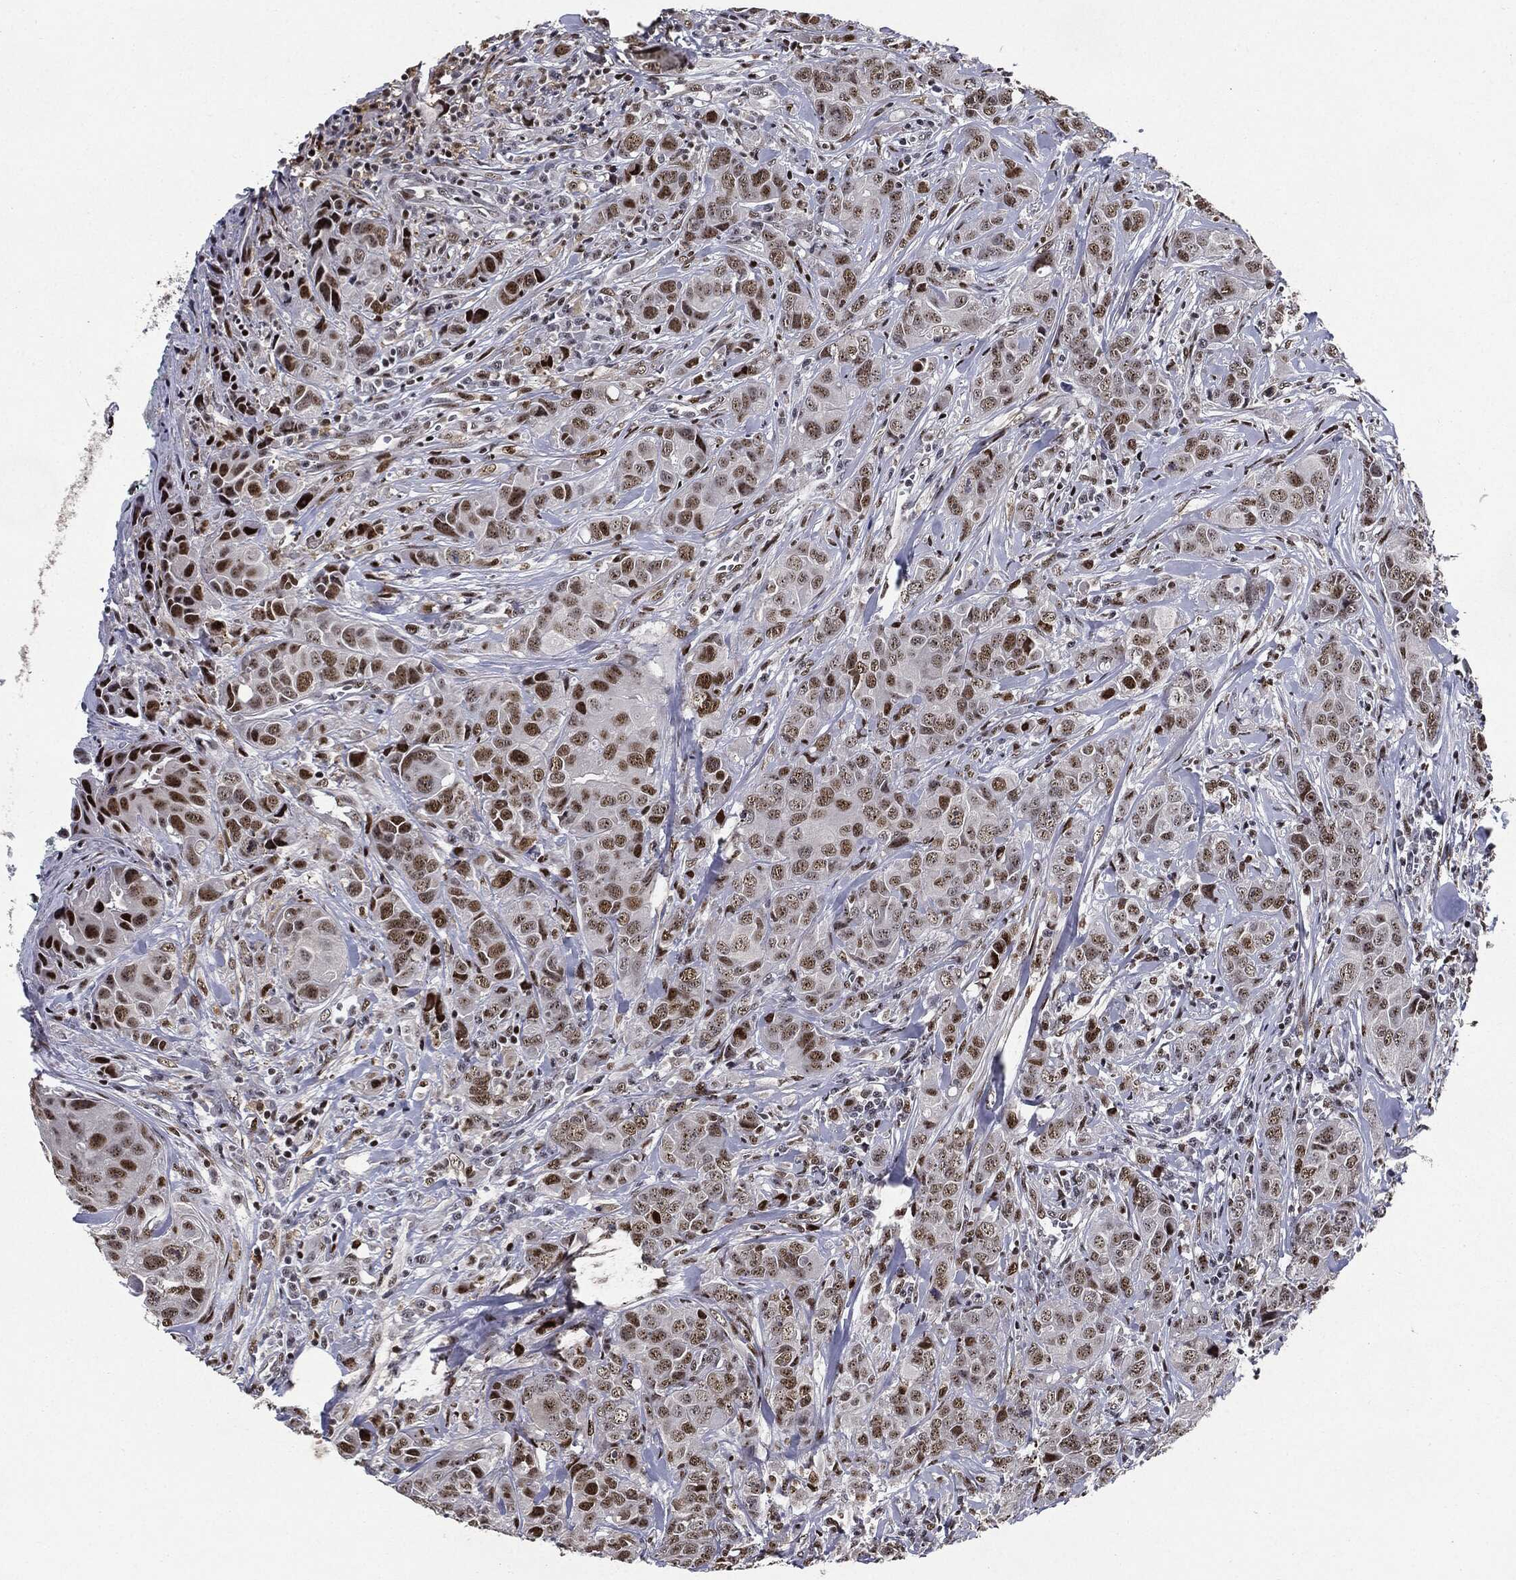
{"staining": {"intensity": "moderate", "quantity": "25%-75%", "location": "nuclear"}, "tissue": "breast cancer", "cell_type": "Tumor cells", "image_type": "cancer", "snomed": [{"axis": "morphology", "description": "Duct carcinoma"}, {"axis": "topography", "description": "Breast"}], "caption": "High-power microscopy captured an IHC photomicrograph of intraductal carcinoma (breast), revealing moderate nuclear staining in approximately 25%-75% of tumor cells.", "gene": "JUN", "patient": {"sex": "female", "age": 43}}